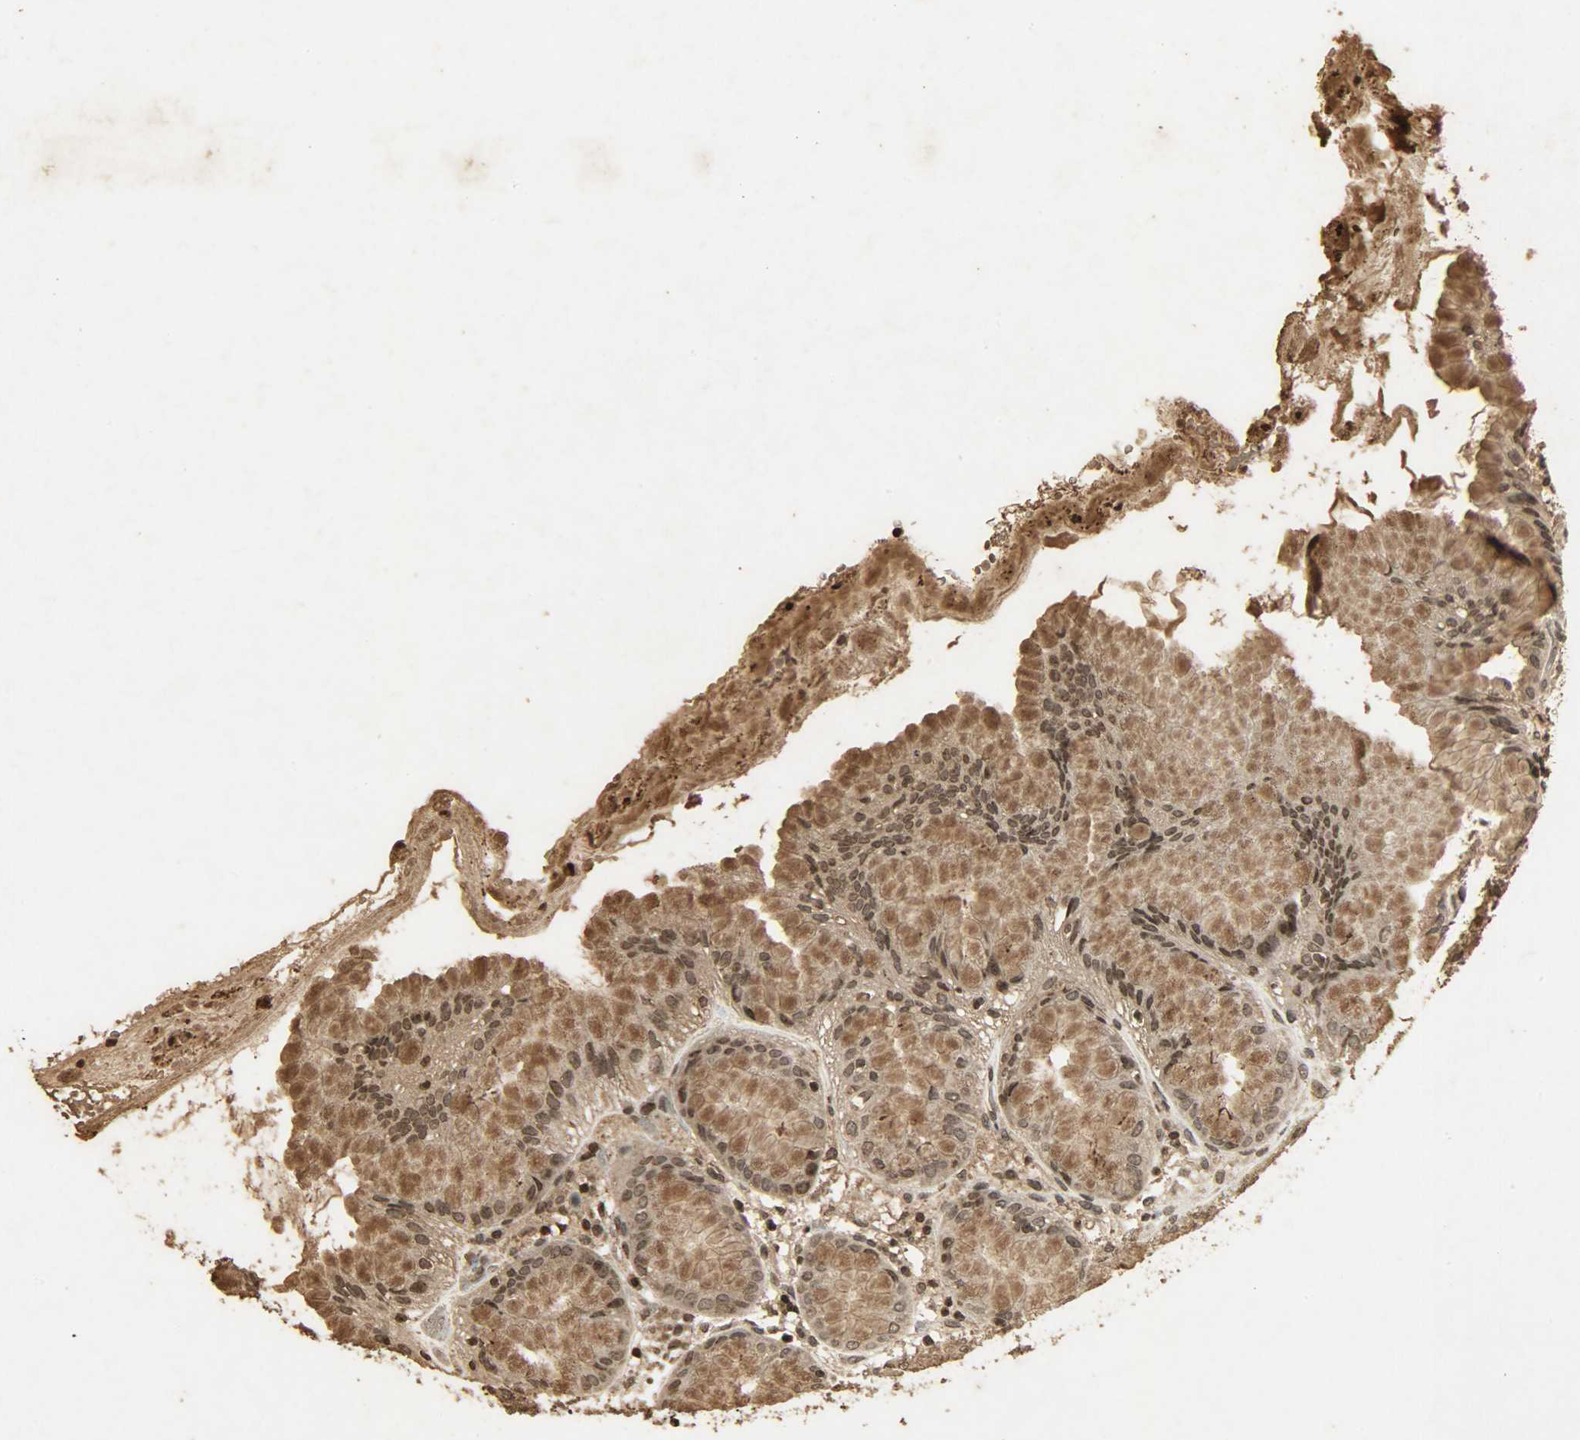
{"staining": {"intensity": "moderate", "quantity": ">75%", "location": "cytoplasmic/membranous,nuclear"}, "tissue": "stomach", "cell_type": "Glandular cells", "image_type": "normal", "snomed": [{"axis": "morphology", "description": "Normal tissue, NOS"}, {"axis": "topography", "description": "Stomach"}, {"axis": "topography", "description": "Stomach, lower"}], "caption": "This photomicrograph displays immunohistochemistry staining of benign human stomach, with medium moderate cytoplasmic/membranous,nuclear positivity in about >75% of glandular cells.", "gene": "PPP3R1", "patient": {"sex": "female", "age": 75}}